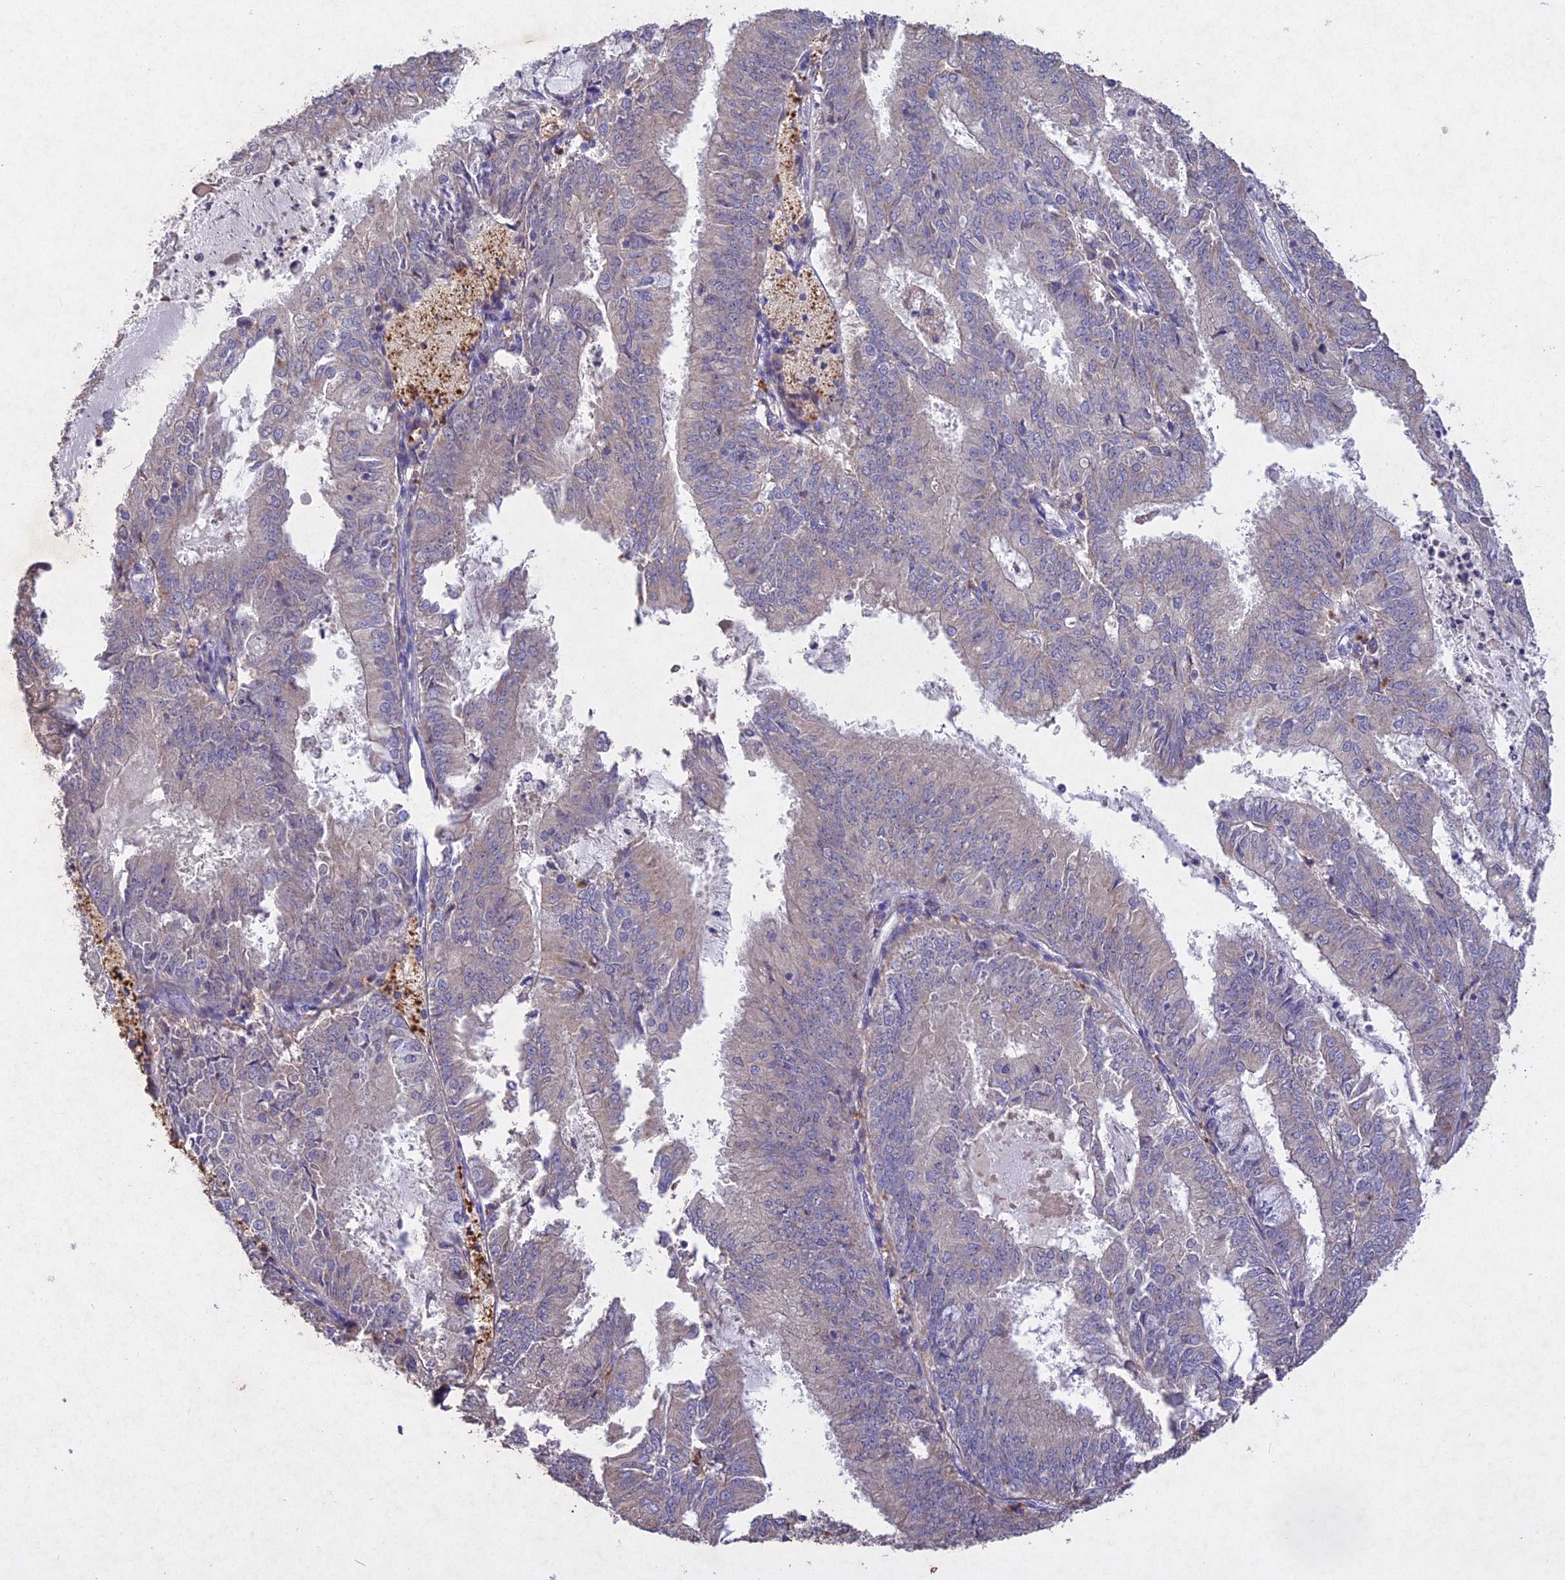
{"staining": {"intensity": "negative", "quantity": "none", "location": "none"}, "tissue": "endometrial cancer", "cell_type": "Tumor cells", "image_type": "cancer", "snomed": [{"axis": "morphology", "description": "Adenocarcinoma, NOS"}, {"axis": "topography", "description": "Endometrium"}], "caption": "Human endometrial cancer (adenocarcinoma) stained for a protein using immunohistochemistry (IHC) demonstrates no expression in tumor cells.", "gene": "SLC26A4", "patient": {"sex": "female", "age": 57}}